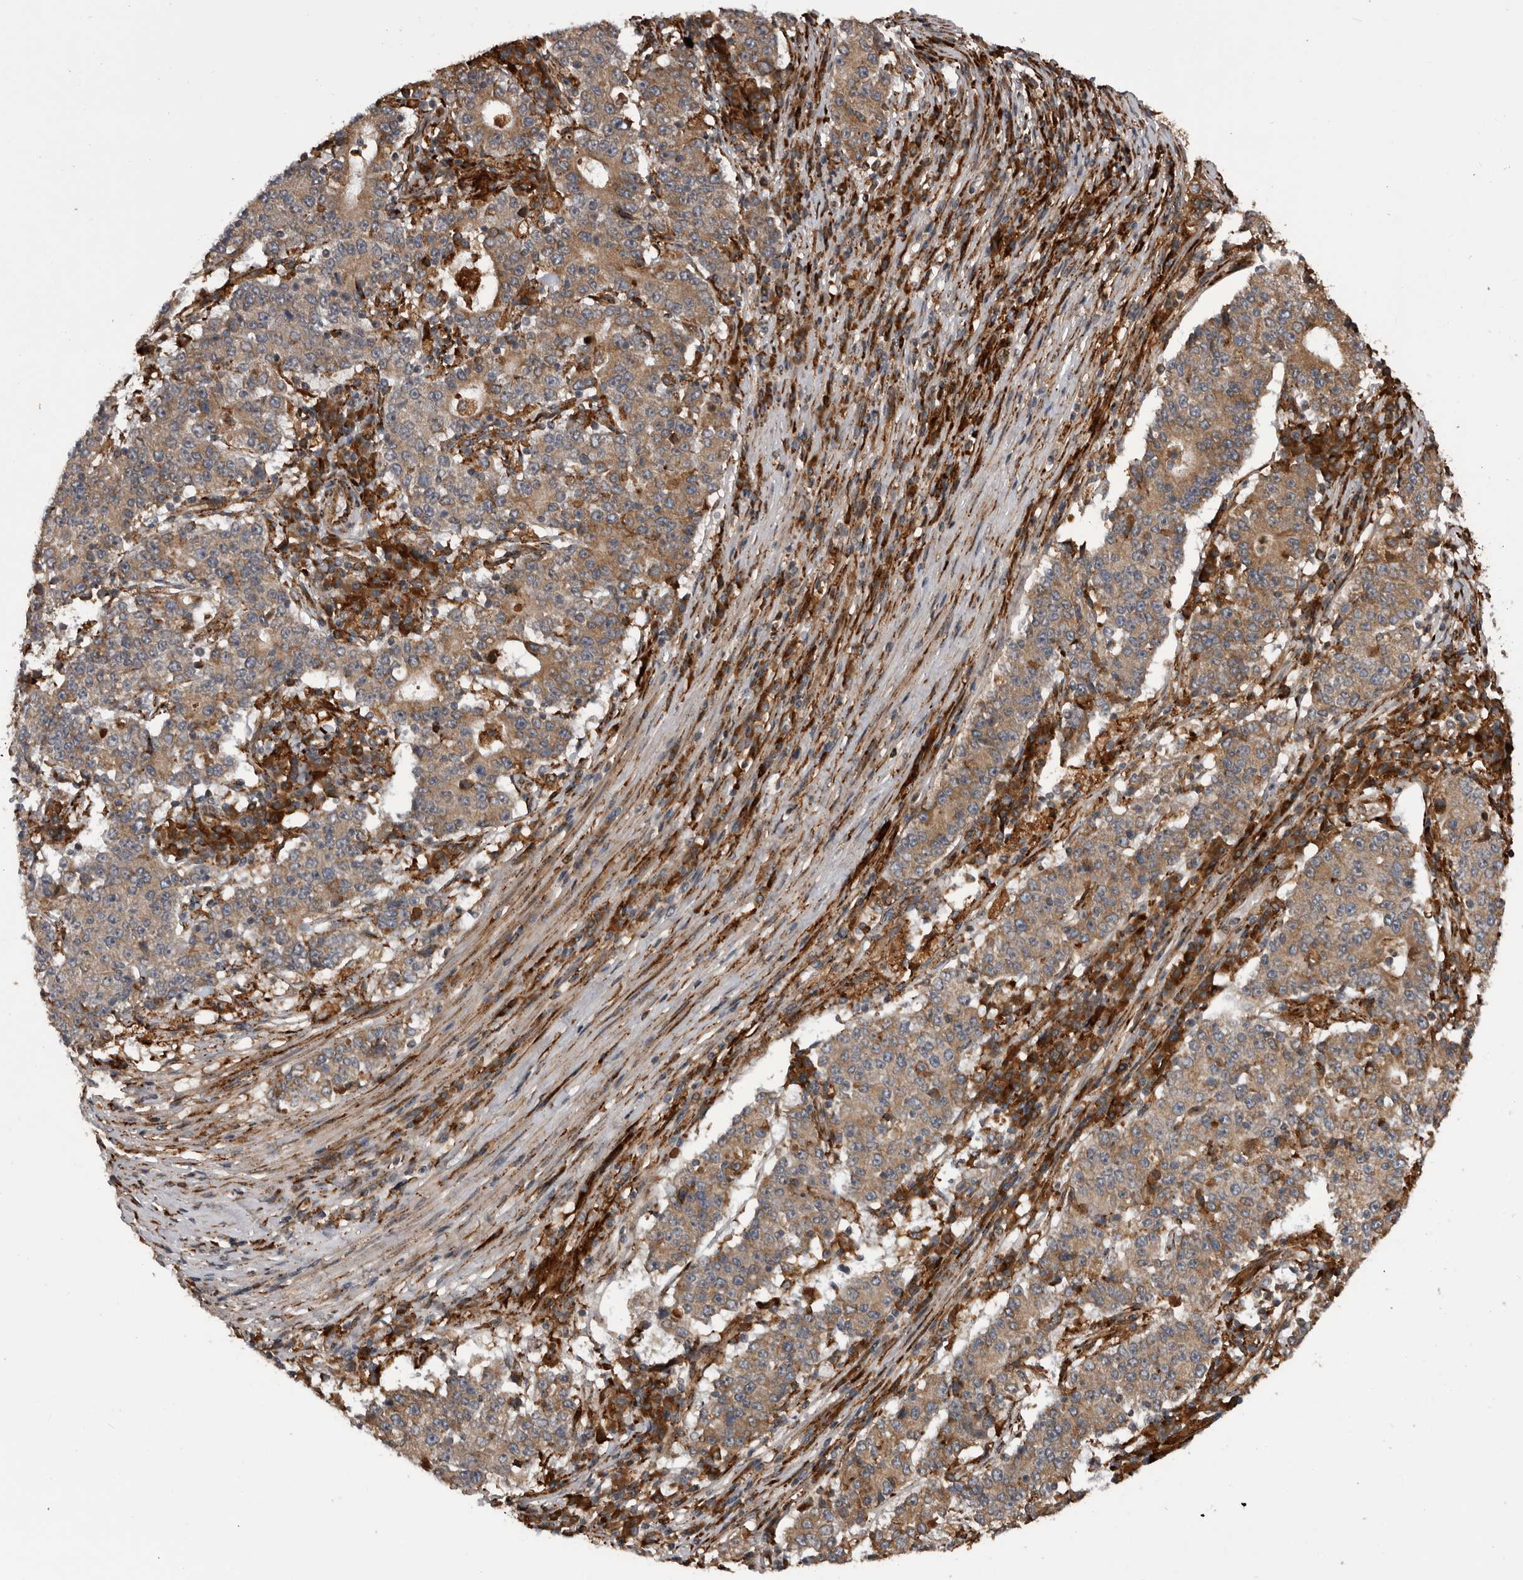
{"staining": {"intensity": "weak", "quantity": ">75%", "location": "cytoplasmic/membranous"}, "tissue": "stomach cancer", "cell_type": "Tumor cells", "image_type": "cancer", "snomed": [{"axis": "morphology", "description": "Adenocarcinoma, NOS"}, {"axis": "topography", "description": "Stomach"}], "caption": "Stomach cancer (adenocarcinoma) stained with a protein marker demonstrates weak staining in tumor cells.", "gene": "RAB3GAP2", "patient": {"sex": "male", "age": 59}}